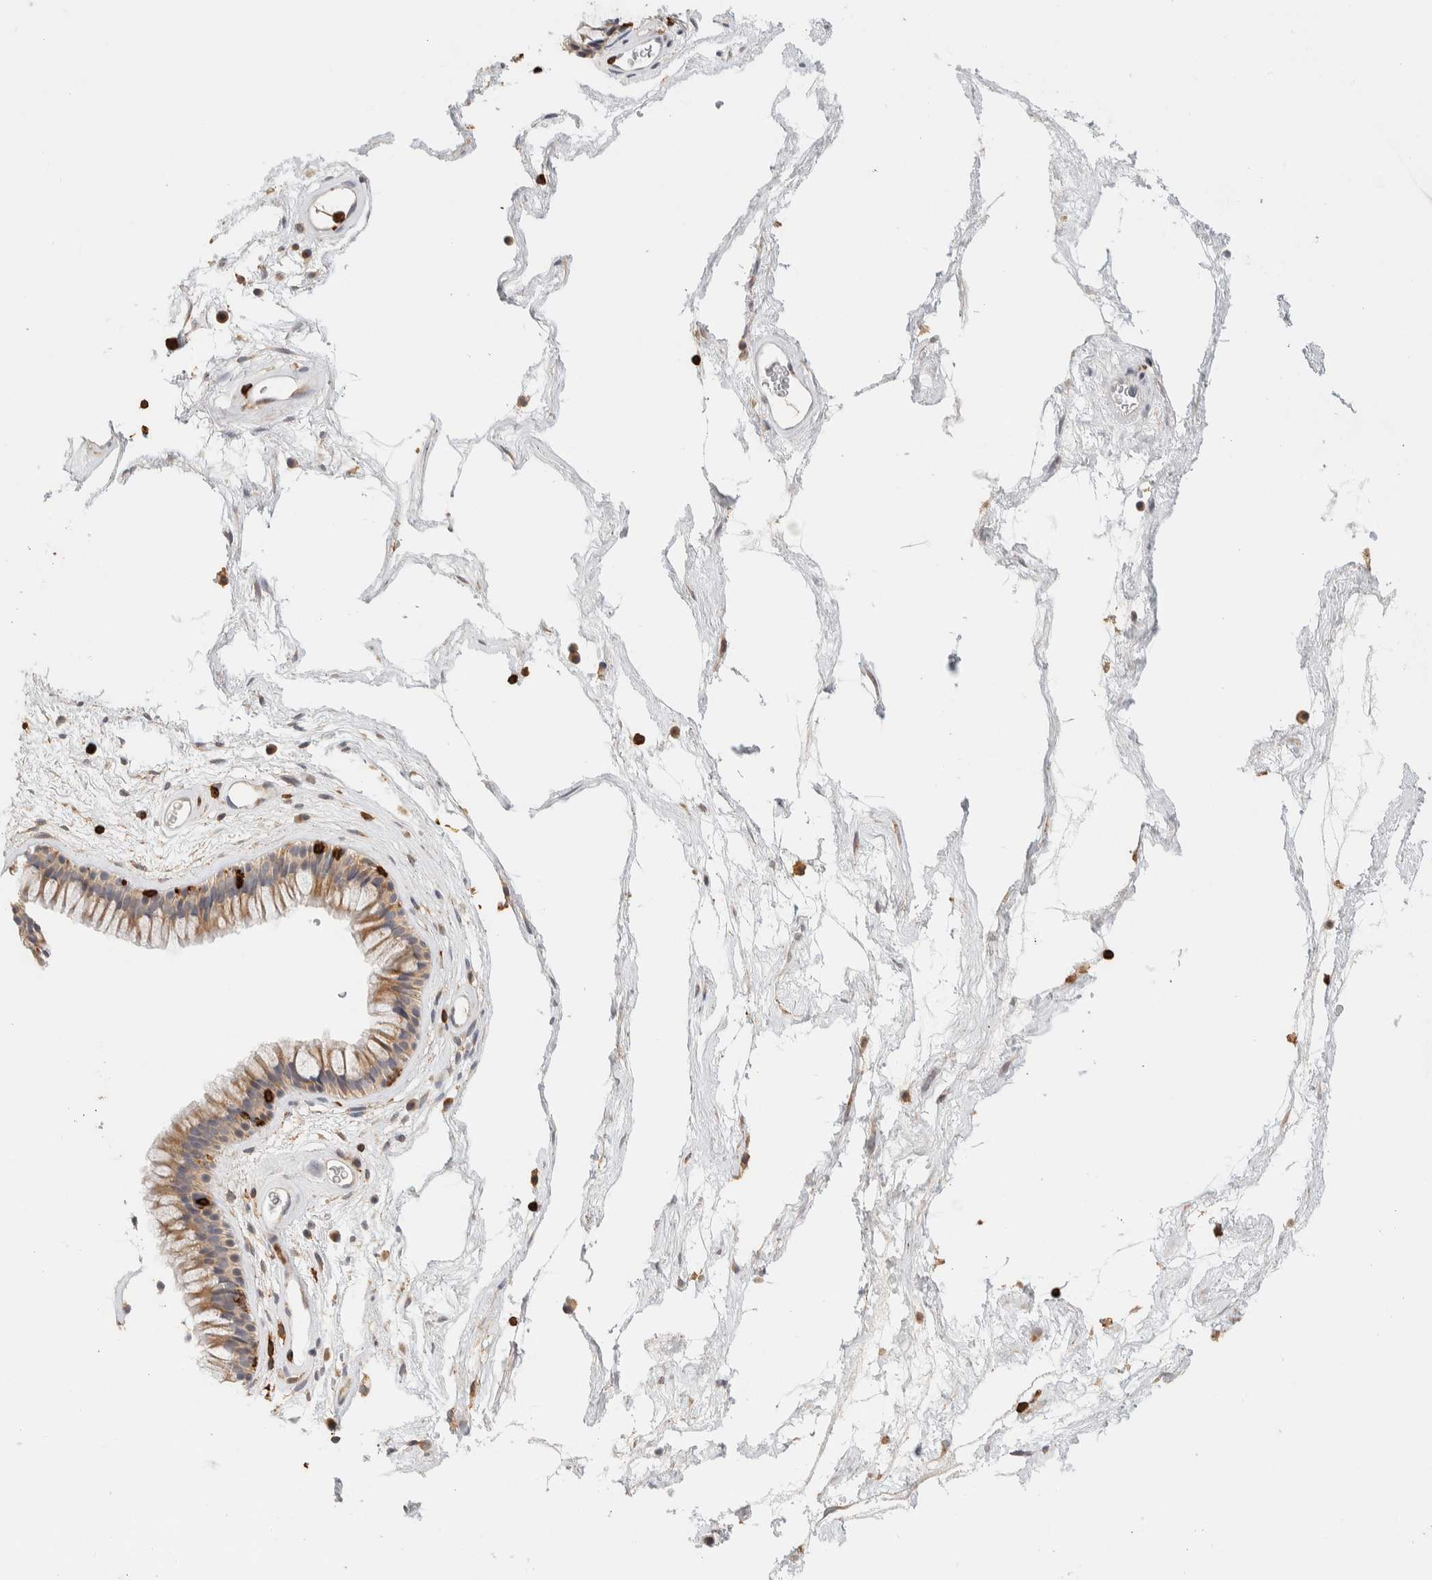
{"staining": {"intensity": "moderate", "quantity": ">75%", "location": "cytoplasmic/membranous"}, "tissue": "nasopharynx", "cell_type": "Respiratory epithelial cells", "image_type": "normal", "snomed": [{"axis": "morphology", "description": "Normal tissue, NOS"}, {"axis": "morphology", "description": "Inflammation, NOS"}, {"axis": "topography", "description": "Nasopharynx"}], "caption": "High-magnification brightfield microscopy of unremarkable nasopharynx stained with DAB (brown) and counterstained with hematoxylin (blue). respiratory epithelial cells exhibit moderate cytoplasmic/membranous positivity is identified in about>75% of cells.", "gene": "RUNDC1", "patient": {"sex": "male", "age": 48}}